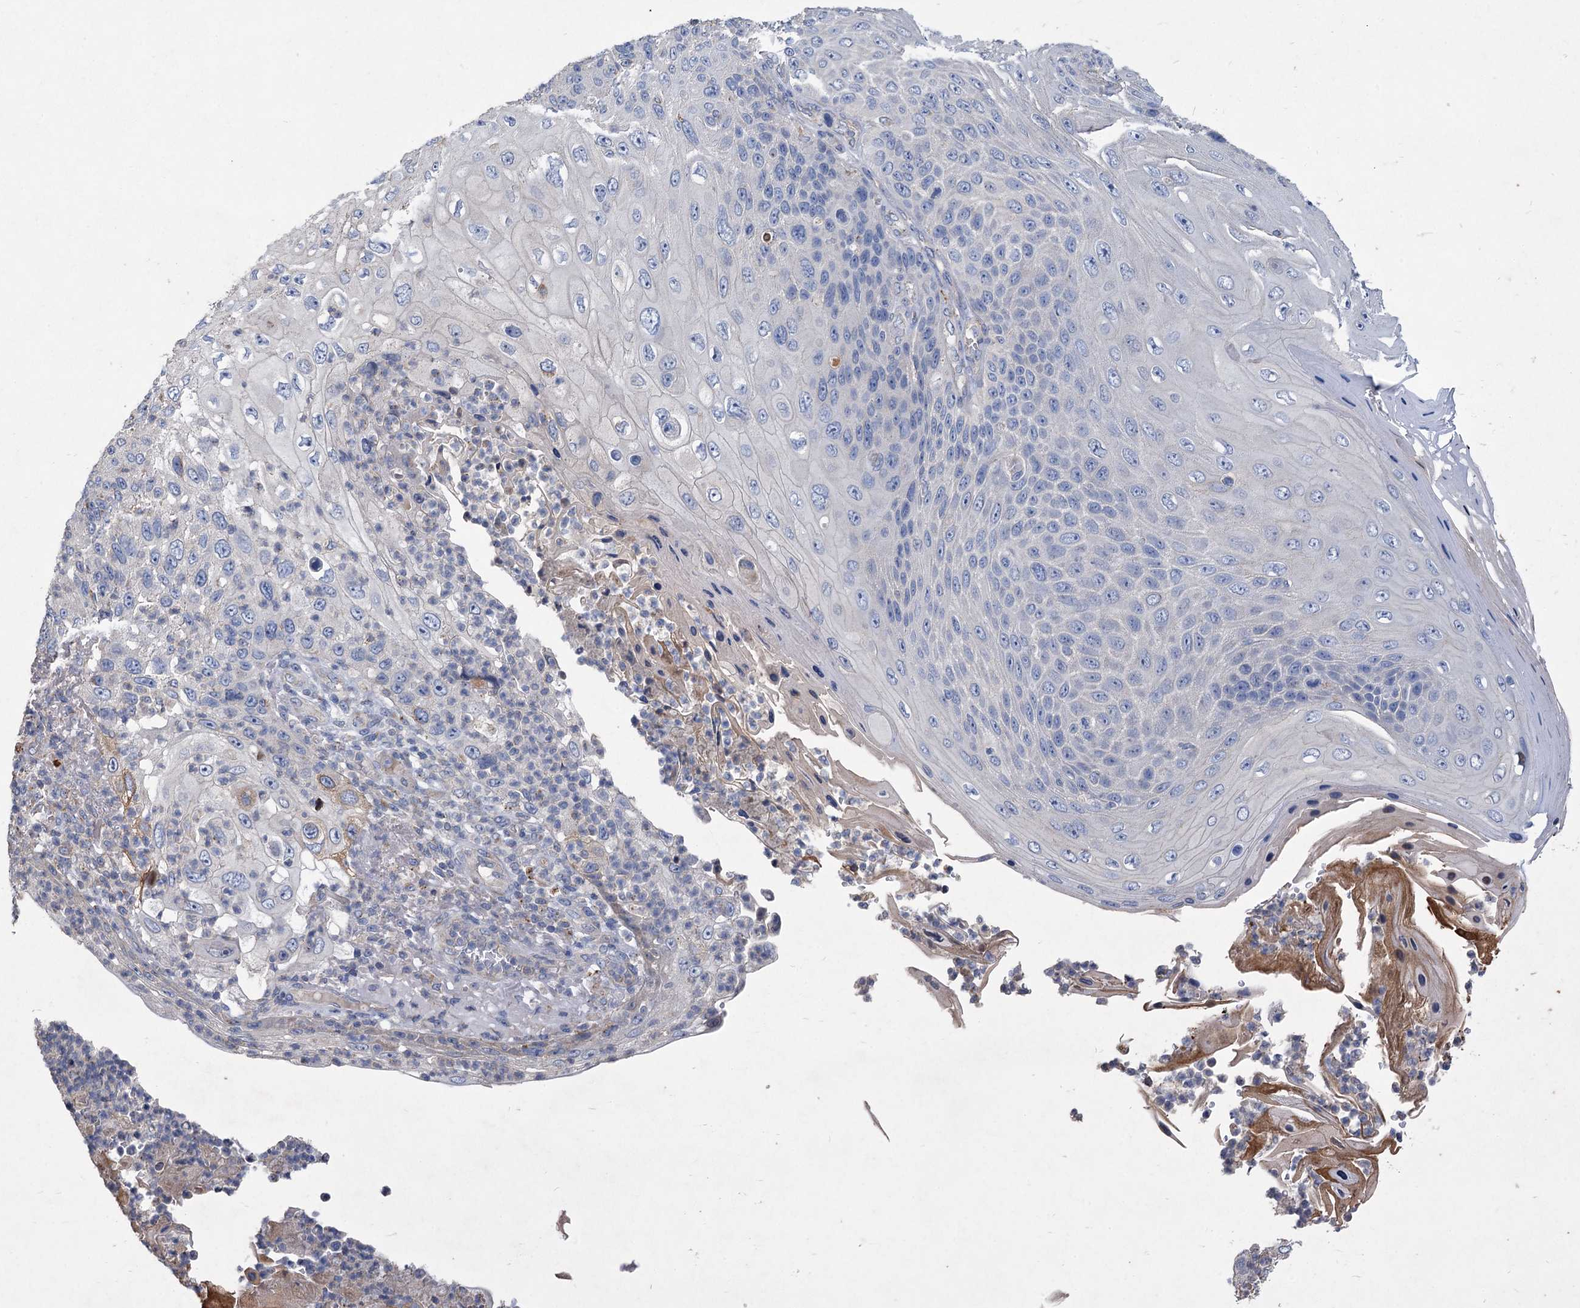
{"staining": {"intensity": "negative", "quantity": "none", "location": "none"}, "tissue": "skin cancer", "cell_type": "Tumor cells", "image_type": "cancer", "snomed": [{"axis": "morphology", "description": "Squamous cell carcinoma, NOS"}, {"axis": "topography", "description": "Skin"}], "caption": "Photomicrograph shows no protein staining in tumor cells of skin squamous cell carcinoma tissue.", "gene": "HES2", "patient": {"sex": "female", "age": 88}}